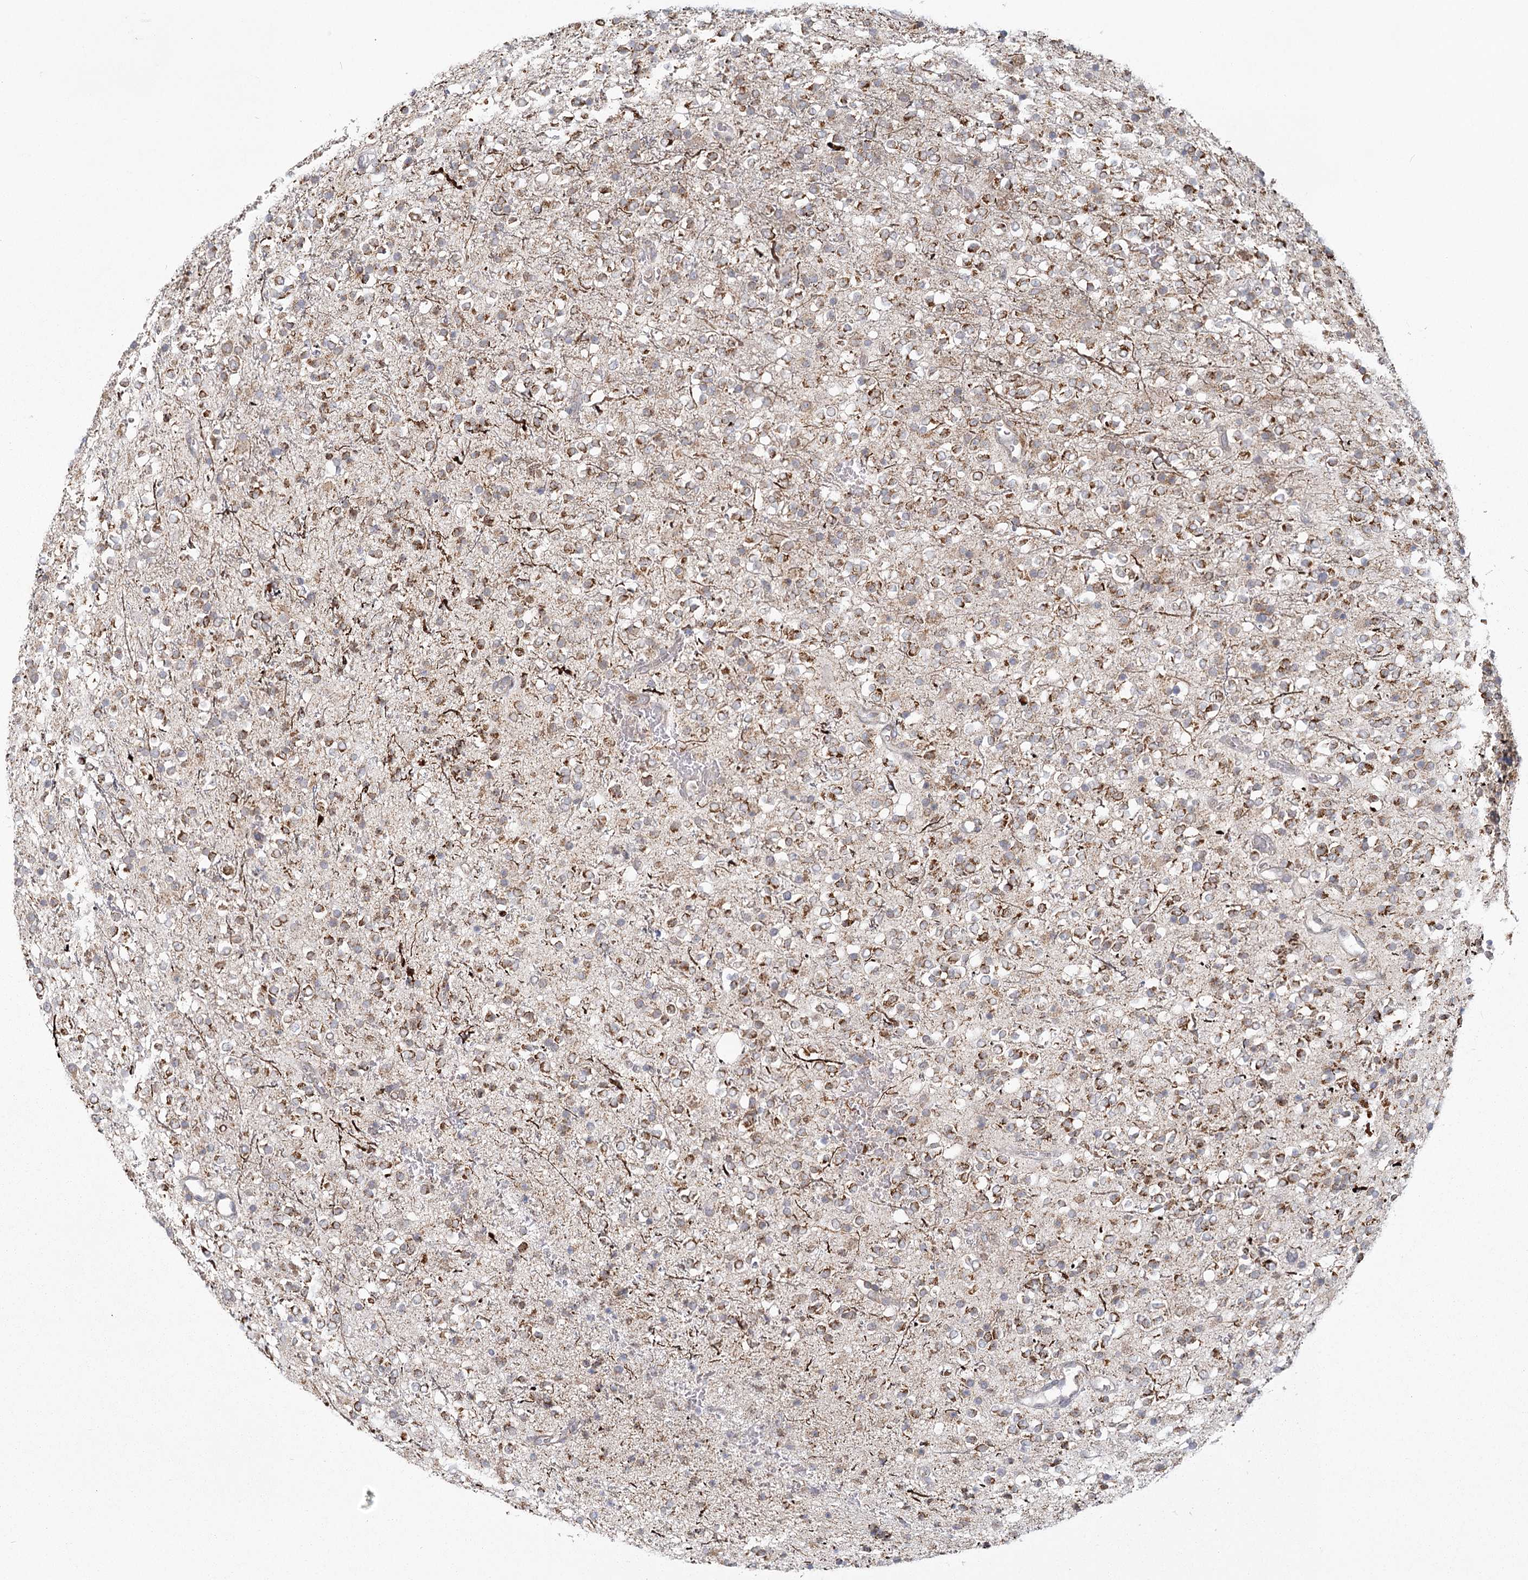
{"staining": {"intensity": "moderate", "quantity": "25%-75%", "location": "cytoplasmic/membranous"}, "tissue": "glioma", "cell_type": "Tumor cells", "image_type": "cancer", "snomed": [{"axis": "morphology", "description": "Glioma, malignant, High grade"}, {"axis": "topography", "description": "Brain"}], "caption": "The image displays a brown stain indicating the presence of a protein in the cytoplasmic/membranous of tumor cells in malignant glioma (high-grade).", "gene": "LACTB", "patient": {"sex": "male", "age": 34}}